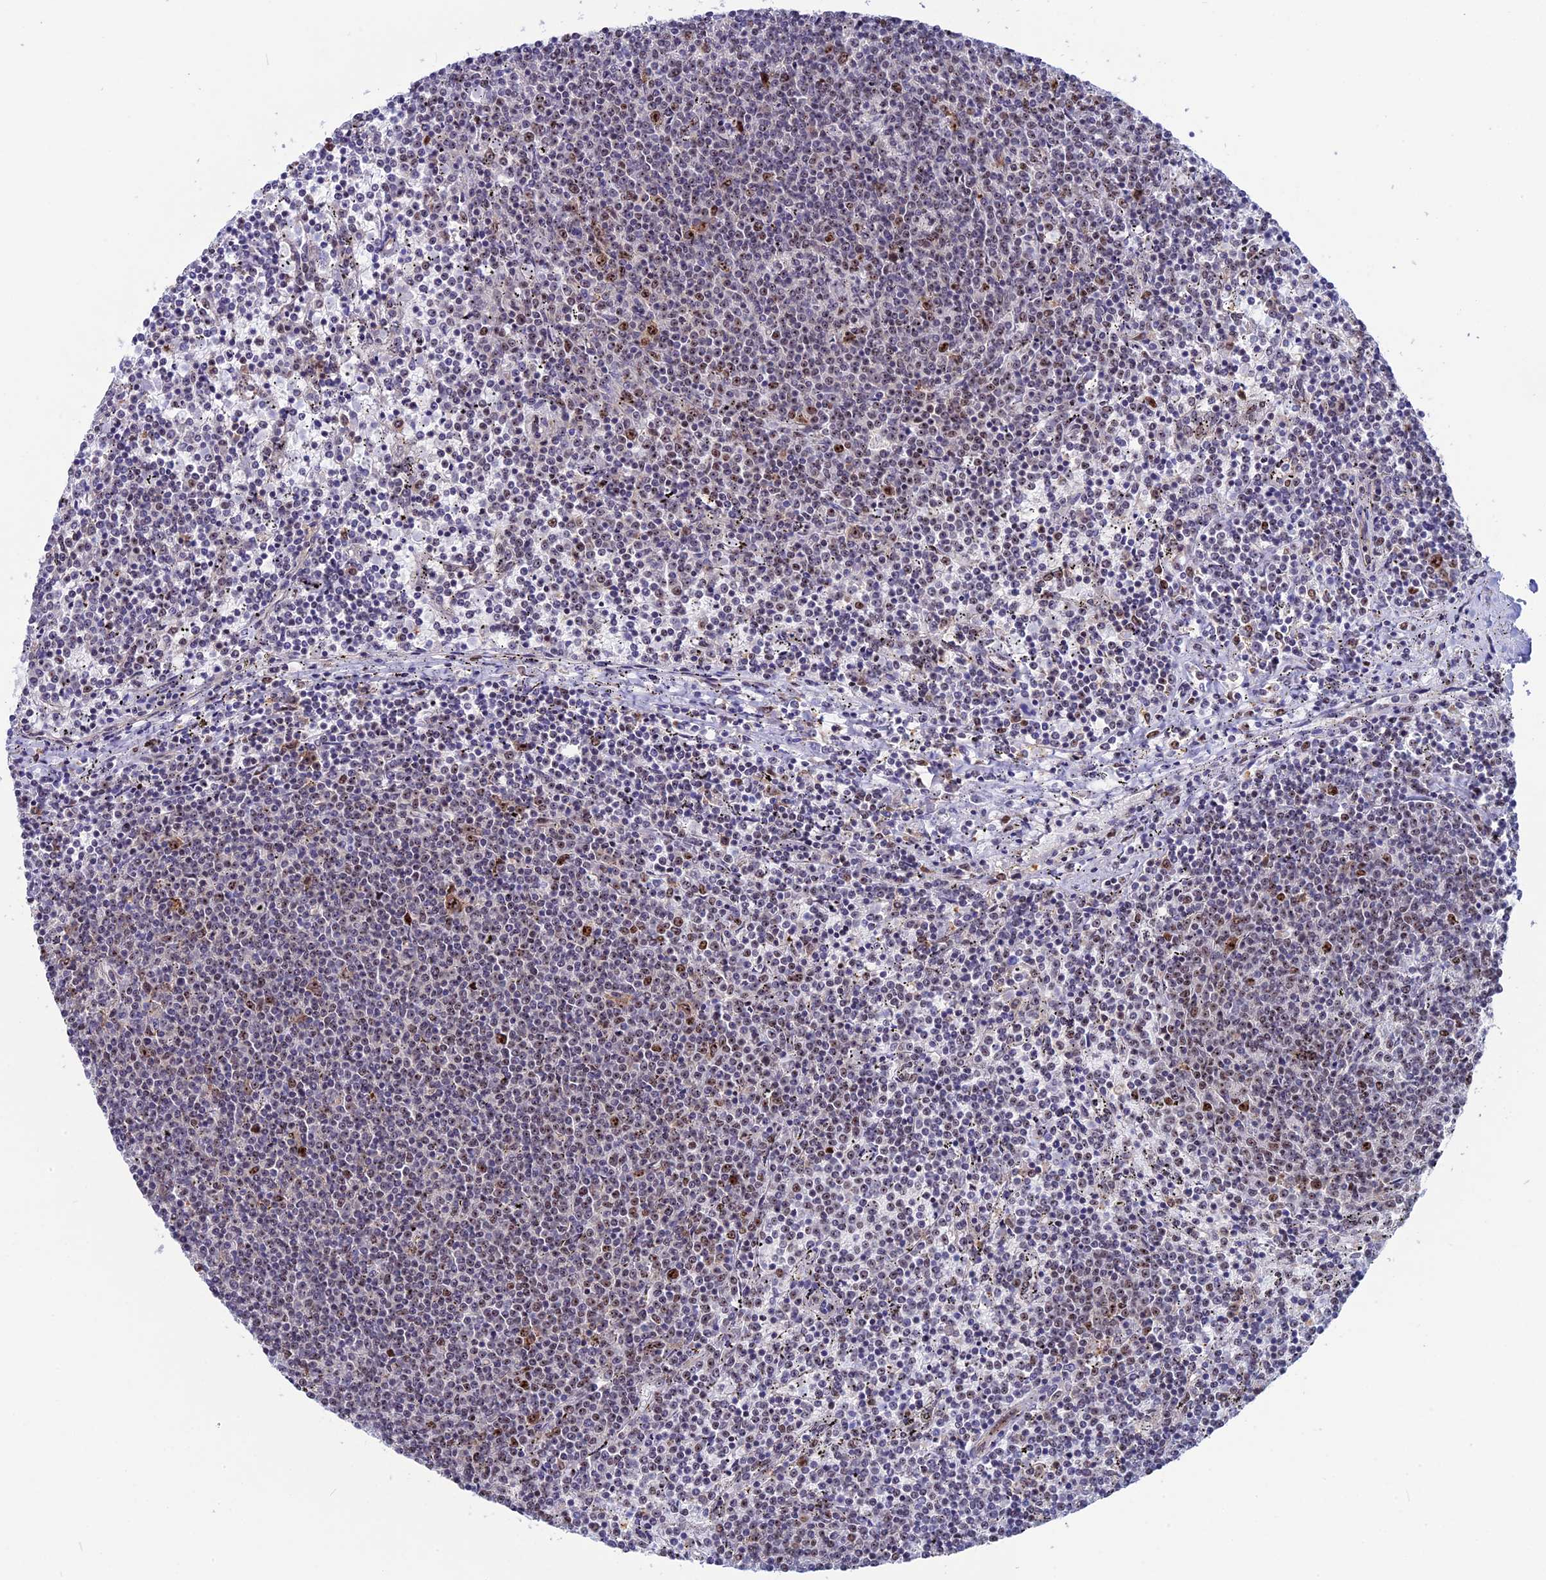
{"staining": {"intensity": "negative", "quantity": "none", "location": "none"}, "tissue": "lymphoma", "cell_type": "Tumor cells", "image_type": "cancer", "snomed": [{"axis": "morphology", "description": "Malignant lymphoma, non-Hodgkin's type, Low grade"}, {"axis": "topography", "description": "Spleen"}], "caption": "Tumor cells are negative for protein expression in human lymphoma.", "gene": "CCDC86", "patient": {"sex": "female", "age": 50}}